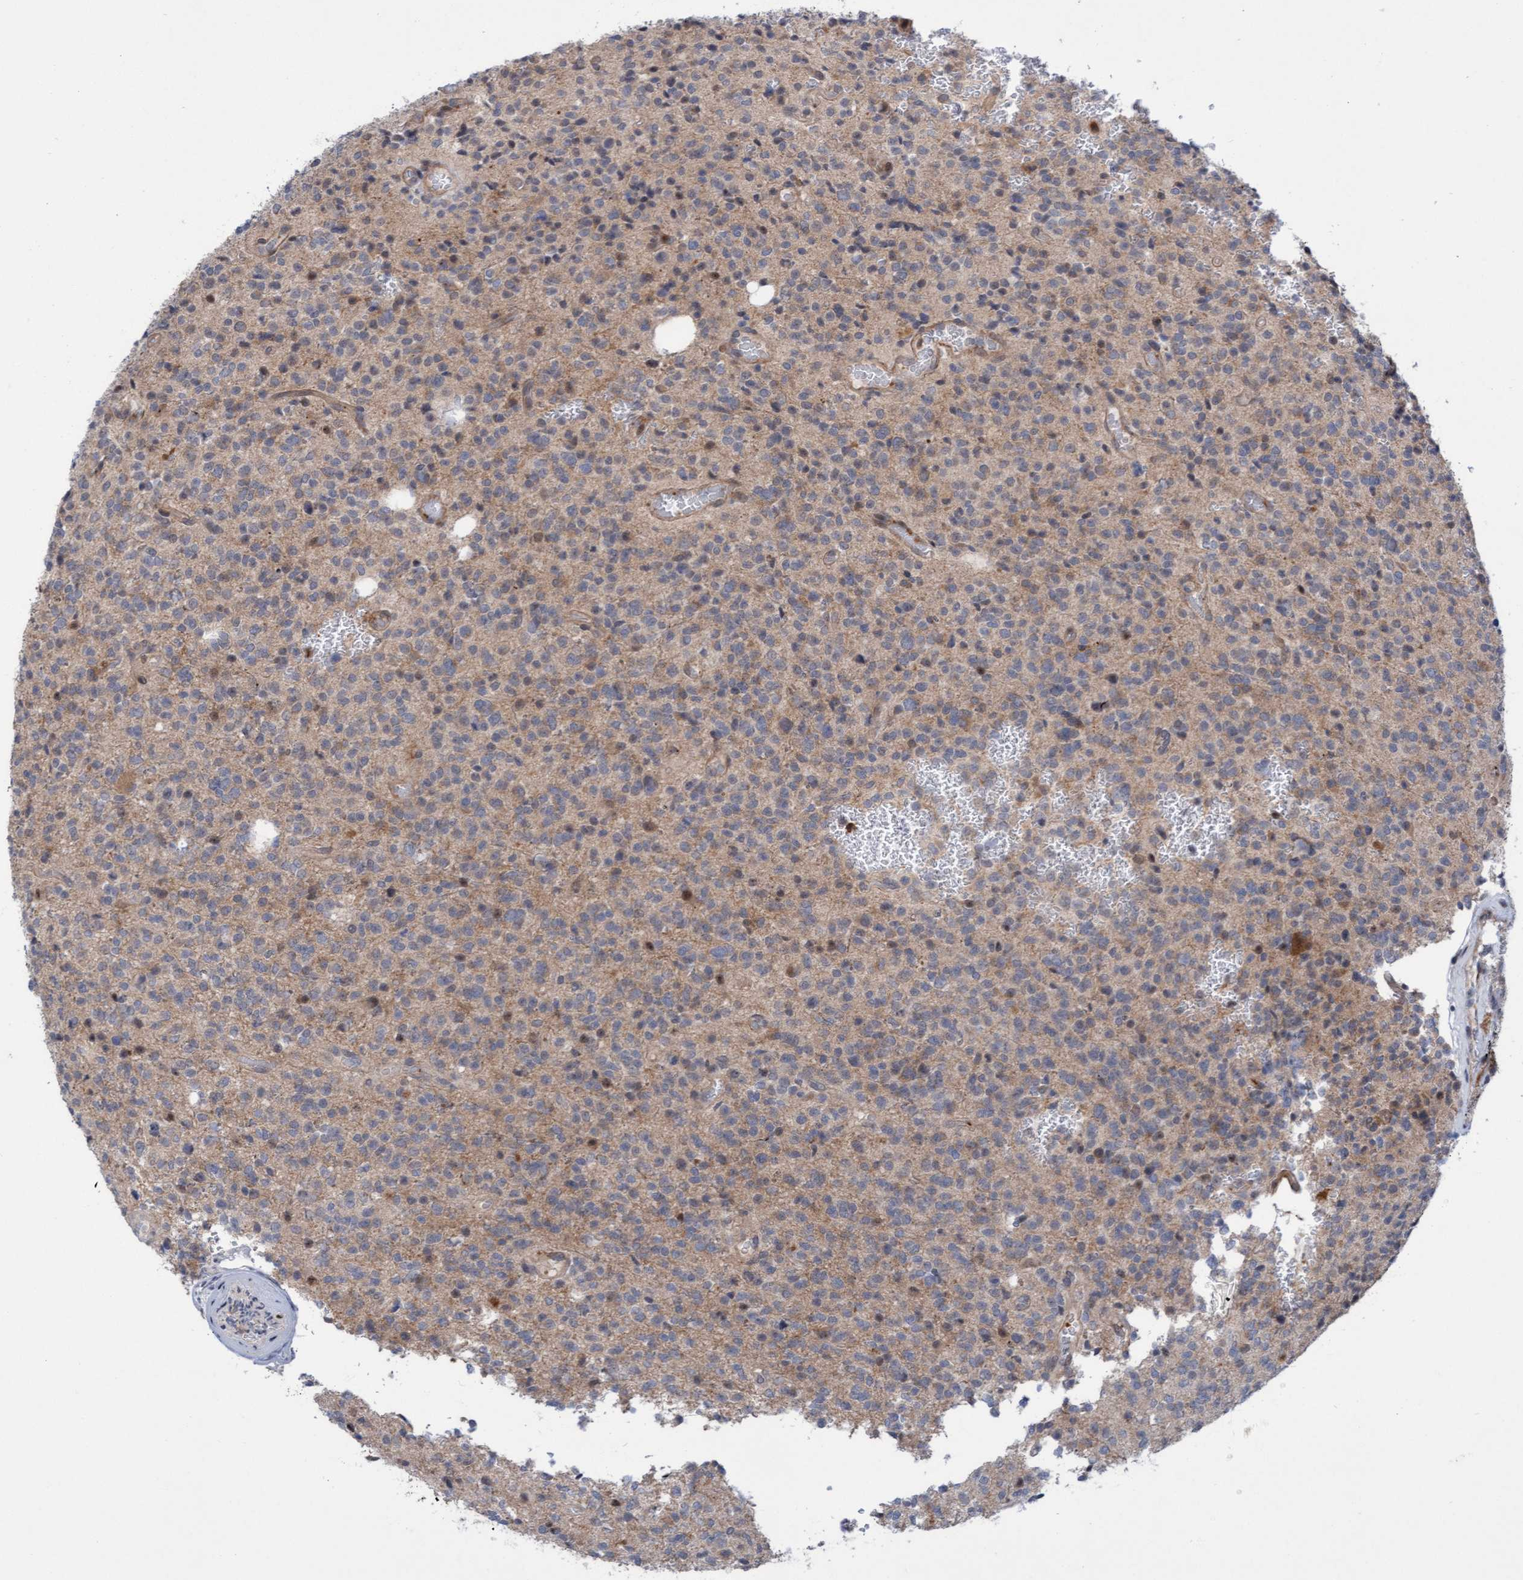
{"staining": {"intensity": "weak", "quantity": "25%-75%", "location": "cytoplasmic/membranous"}, "tissue": "glioma", "cell_type": "Tumor cells", "image_type": "cancer", "snomed": [{"axis": "morphology", "description": "Glioma, malignant, High grade"}, {"axis": "topography", "description": "Brain"}], "caption": "Immunohistochemistry (IHC) of glioma reveals low levels of weak cytoplasmic/membranous expression in approximately 25%-75% of tumor cells.", "gene": "RAP1GAP2", "patient": {"sex": "male", "age": 34}}